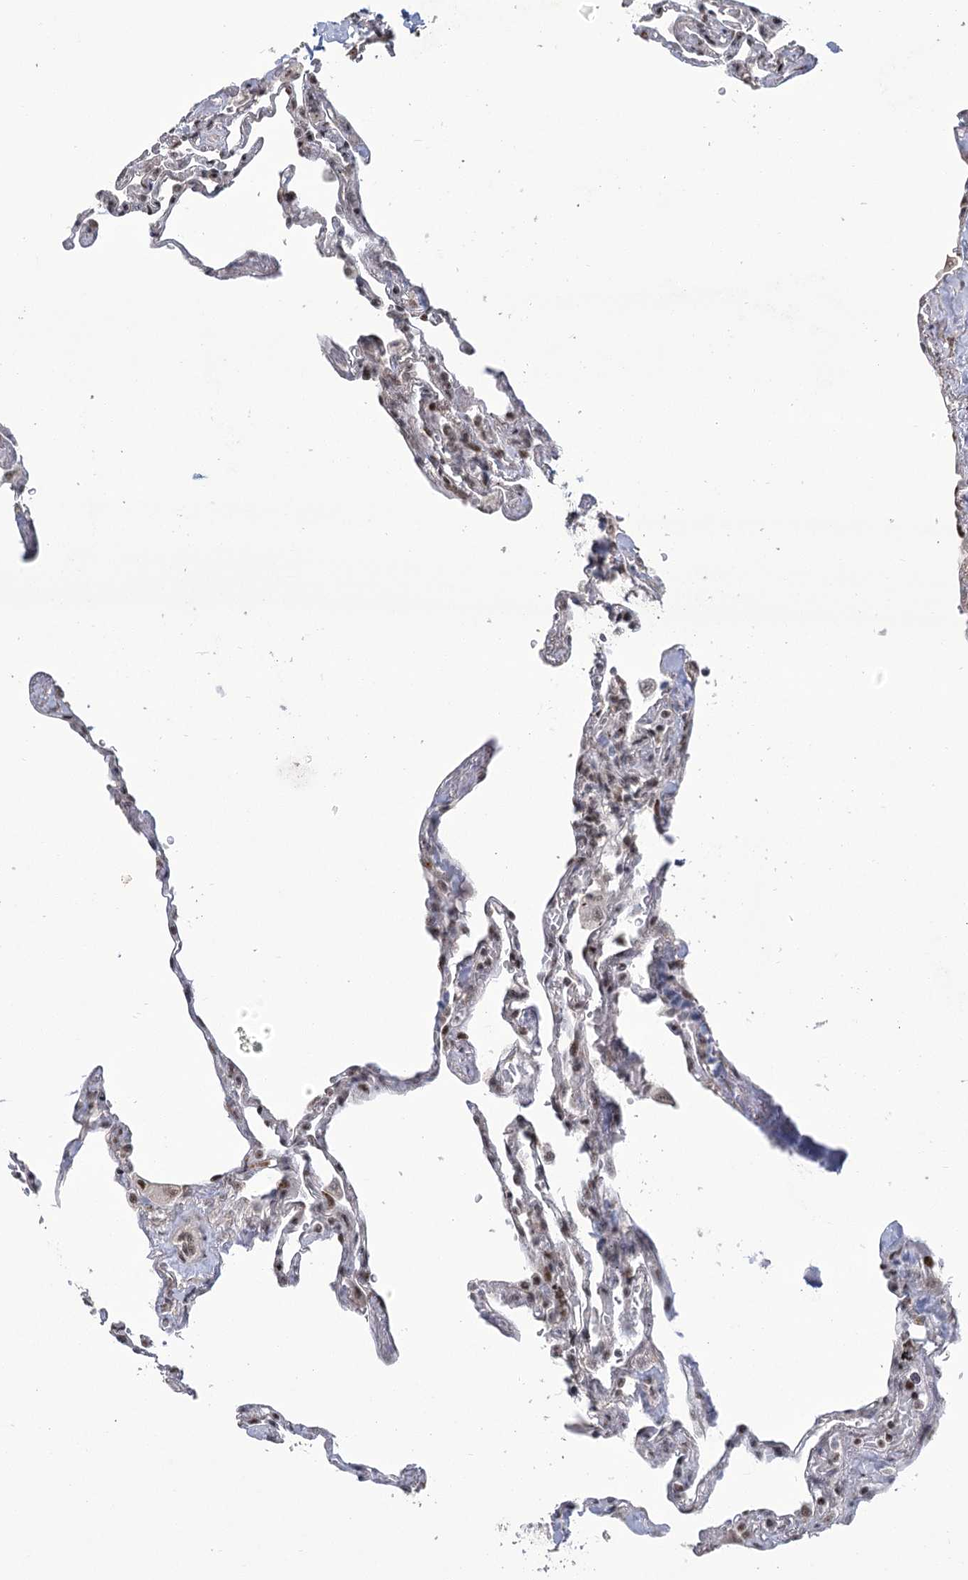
{"staining": {"intensity": "weak", "quantity": "25%-75%", "location": "nuclear"}, "tissue": "lung", "cell_type": "Alveolar cells", "image_type": "normal", "snomed": [{"axis": "morphology", "description": "Normal tissue, NOS"}, {"axis": "topography", "description": "Lung"}], "caption": "Alveolar cells exhibit weak nuclear expression in approximately 25%-75% of cells in normal lung. (DAB = brown stain, brightfield microscopy at high magnification).", "gene": "WBP1L", "patient": {"sex": "male", "age": 59}}